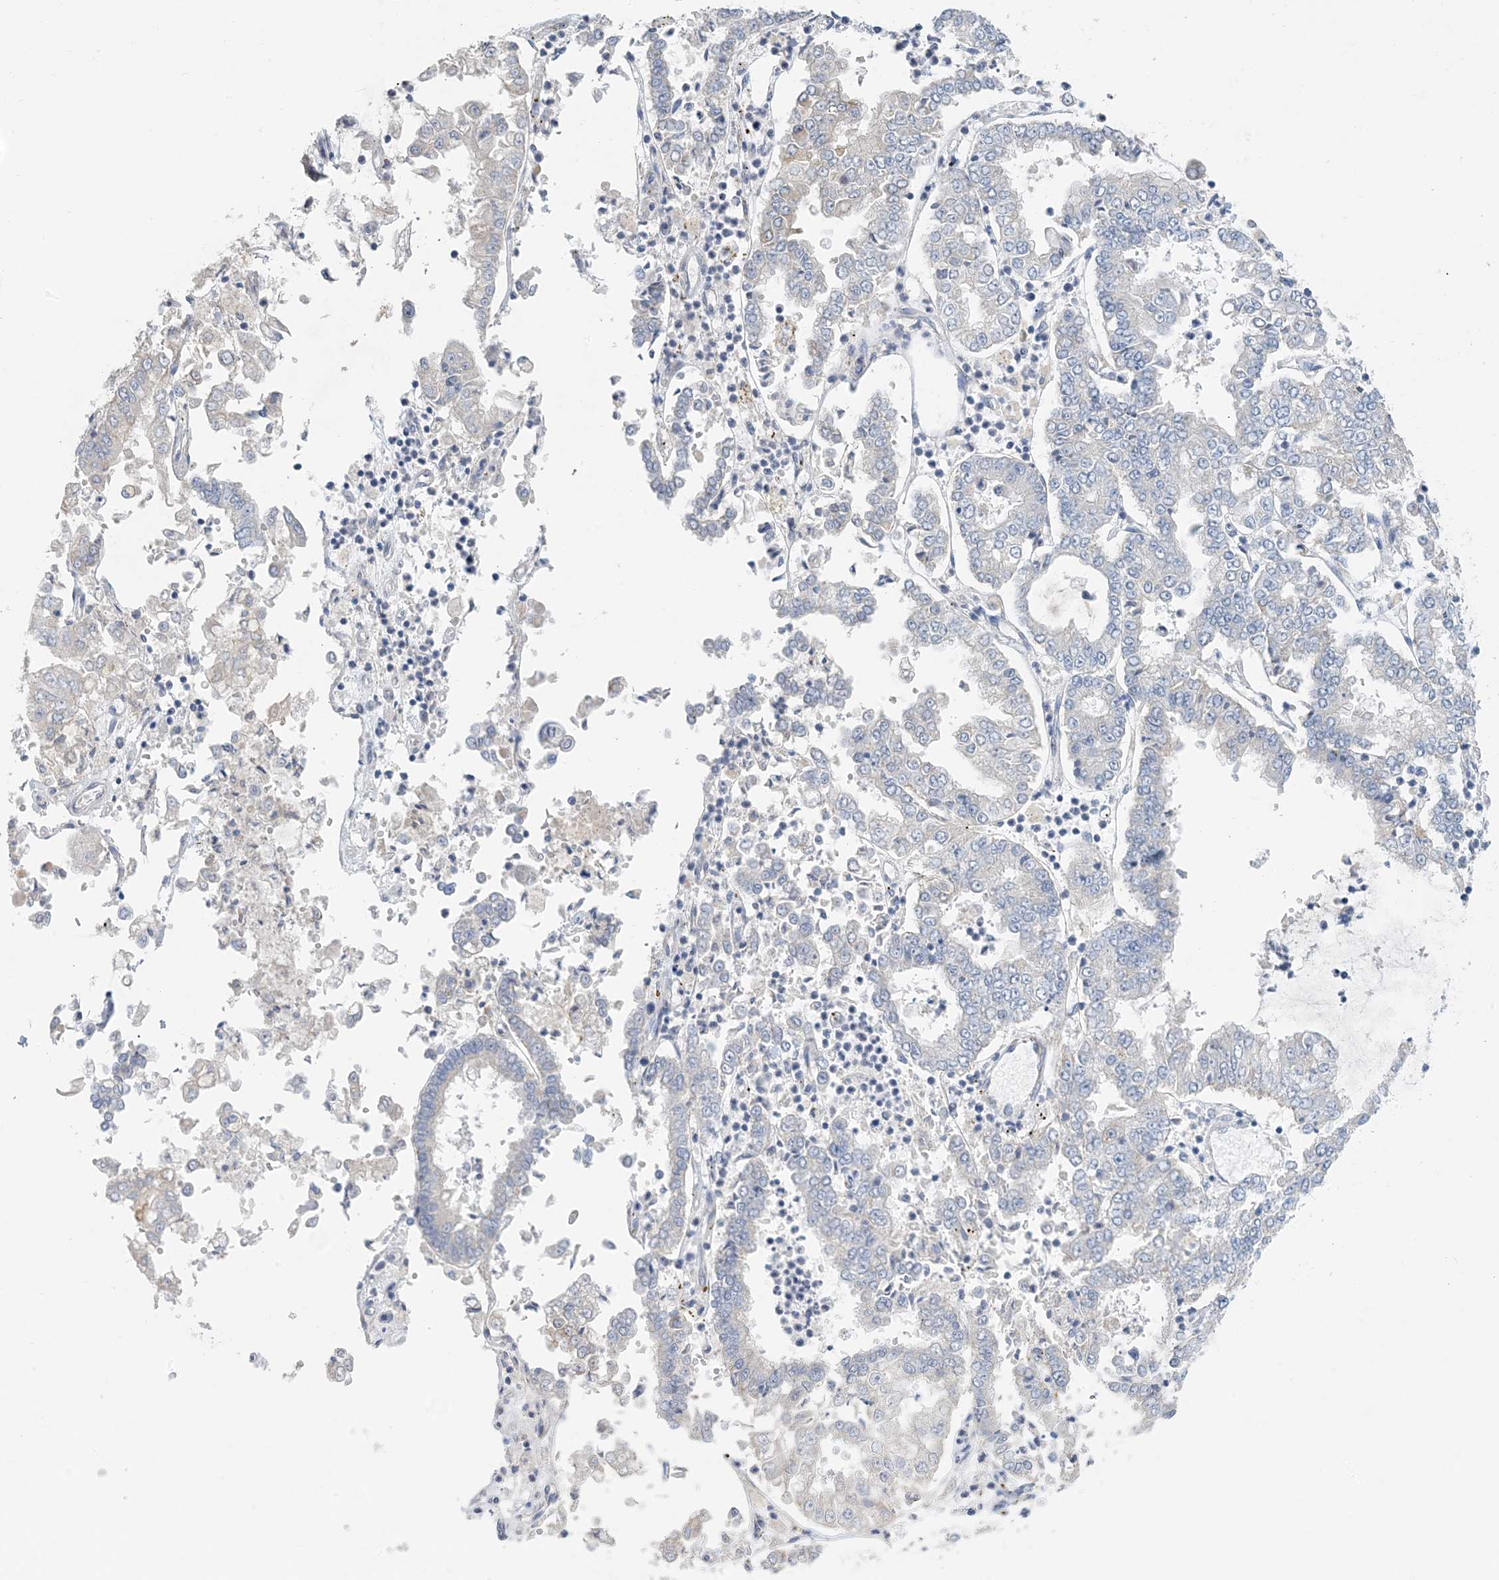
{"staining": {"intensity": "negative", "quantity": "none", "location": "none"}, "tissue": "stomach cancer", "cell_type": "Tumor cells", "image_type": "cancer", "snomed": [{"axis": "morphology", "description": "Adenocarcinoma, NOS"}, {"axis": "topography", "description": "Stomach"}], "caption": "The photomicrograph exhibits no significant expression in tumor cells of adenocarcinoma (stomach).", "gene": "ZCCHC18", "patient": {"sex": "male", "age": 76}}